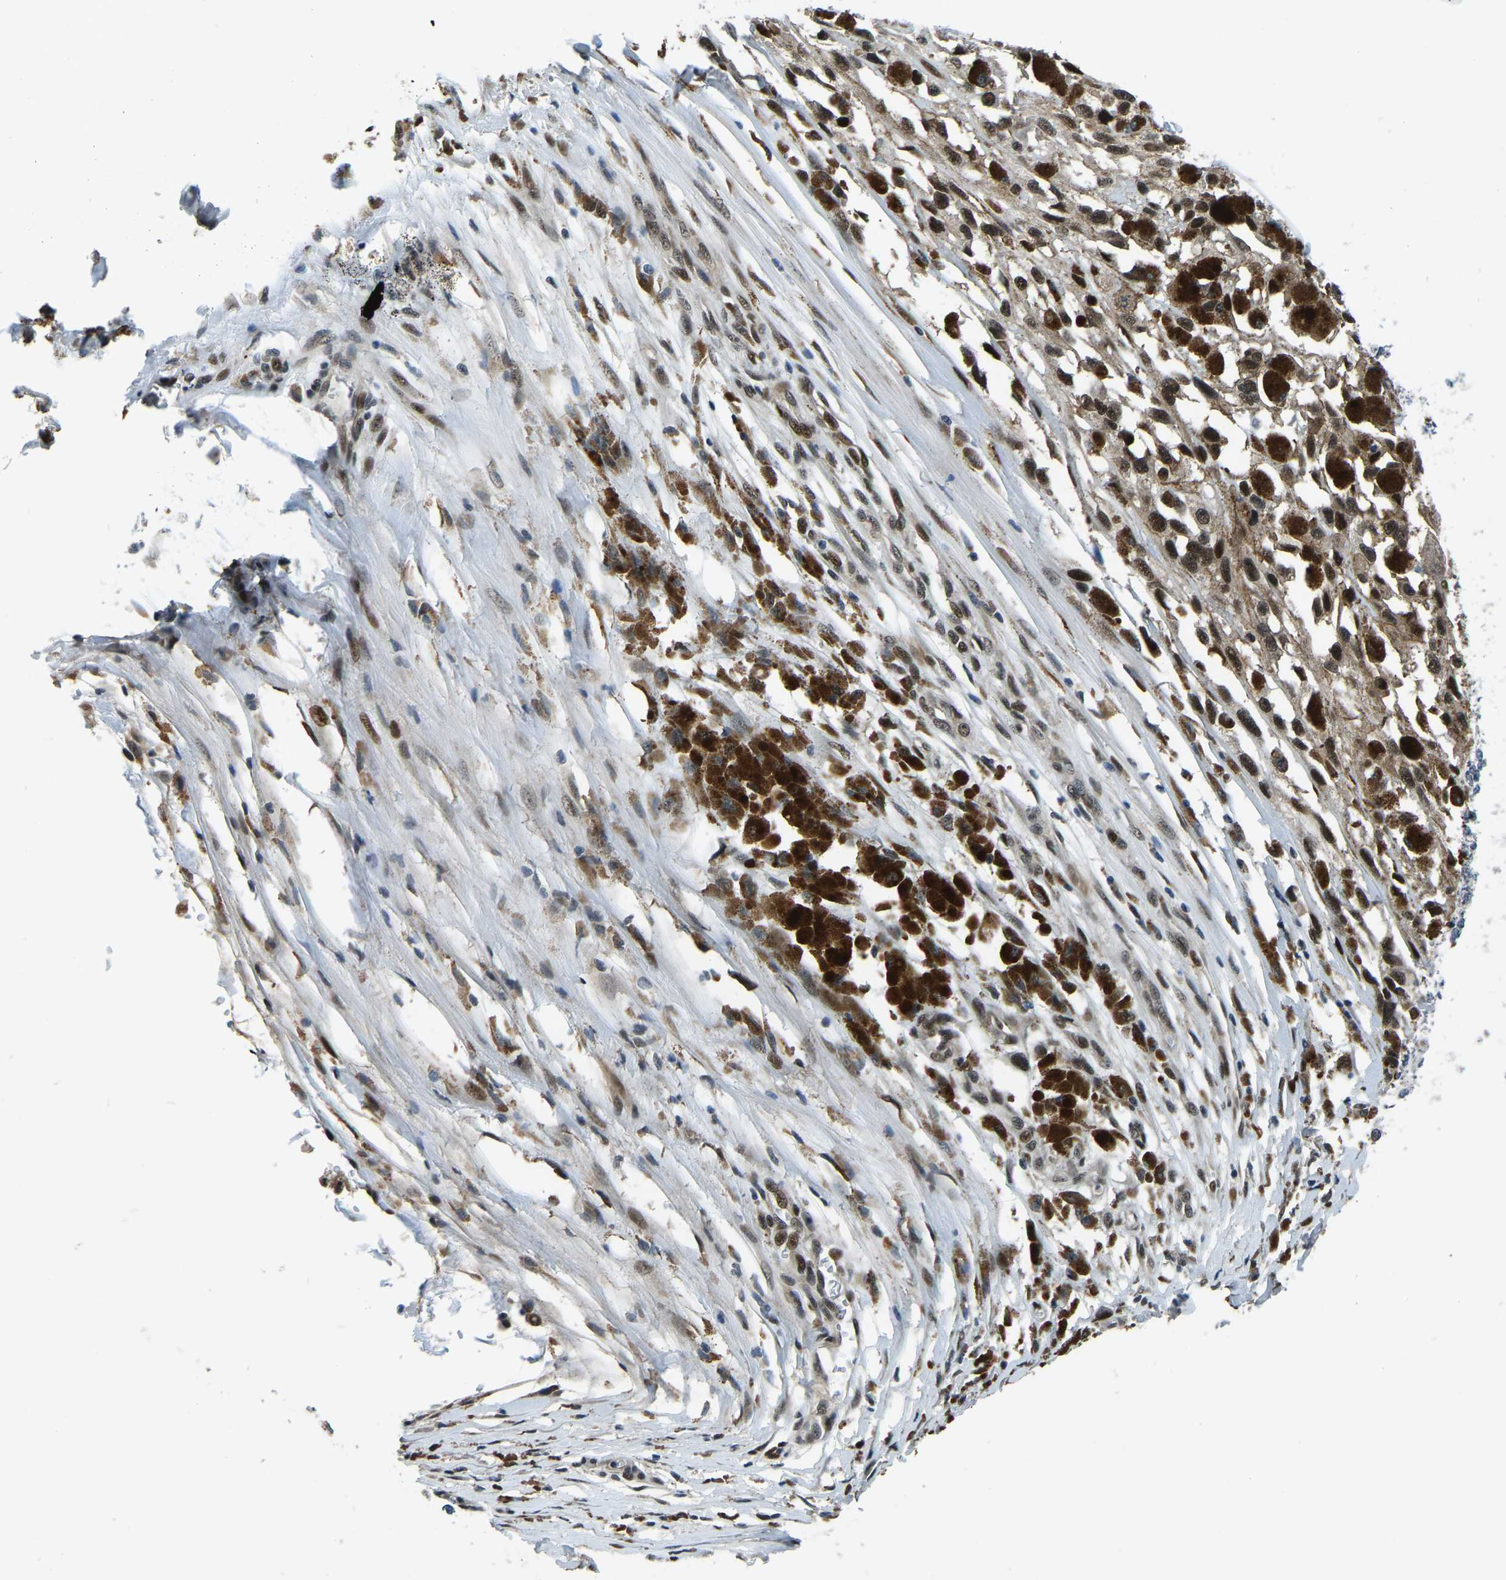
{"staining": {"intensity": "moderate", "quantity": ">75%", "location": "cytoplasmic/membranous,nuclear"}, "tissue": "melanoma", "cell_type": "Tumor cells", "image_type": "cancer", "snomed": [{"axis": "morphology", "description": "Malignant melanoma, Metastatic site"}, {"axis": "topography", "description": "Lymph node"}], "caption": "IHC of malignant melanoma (metastatic site) demonstrates medium levels of moderate cytoplasmic/membranous and nuclear expression in about >75% of tumor cells.", "gene": "ING2", "patient": {"sex": "male", "age": 59}}